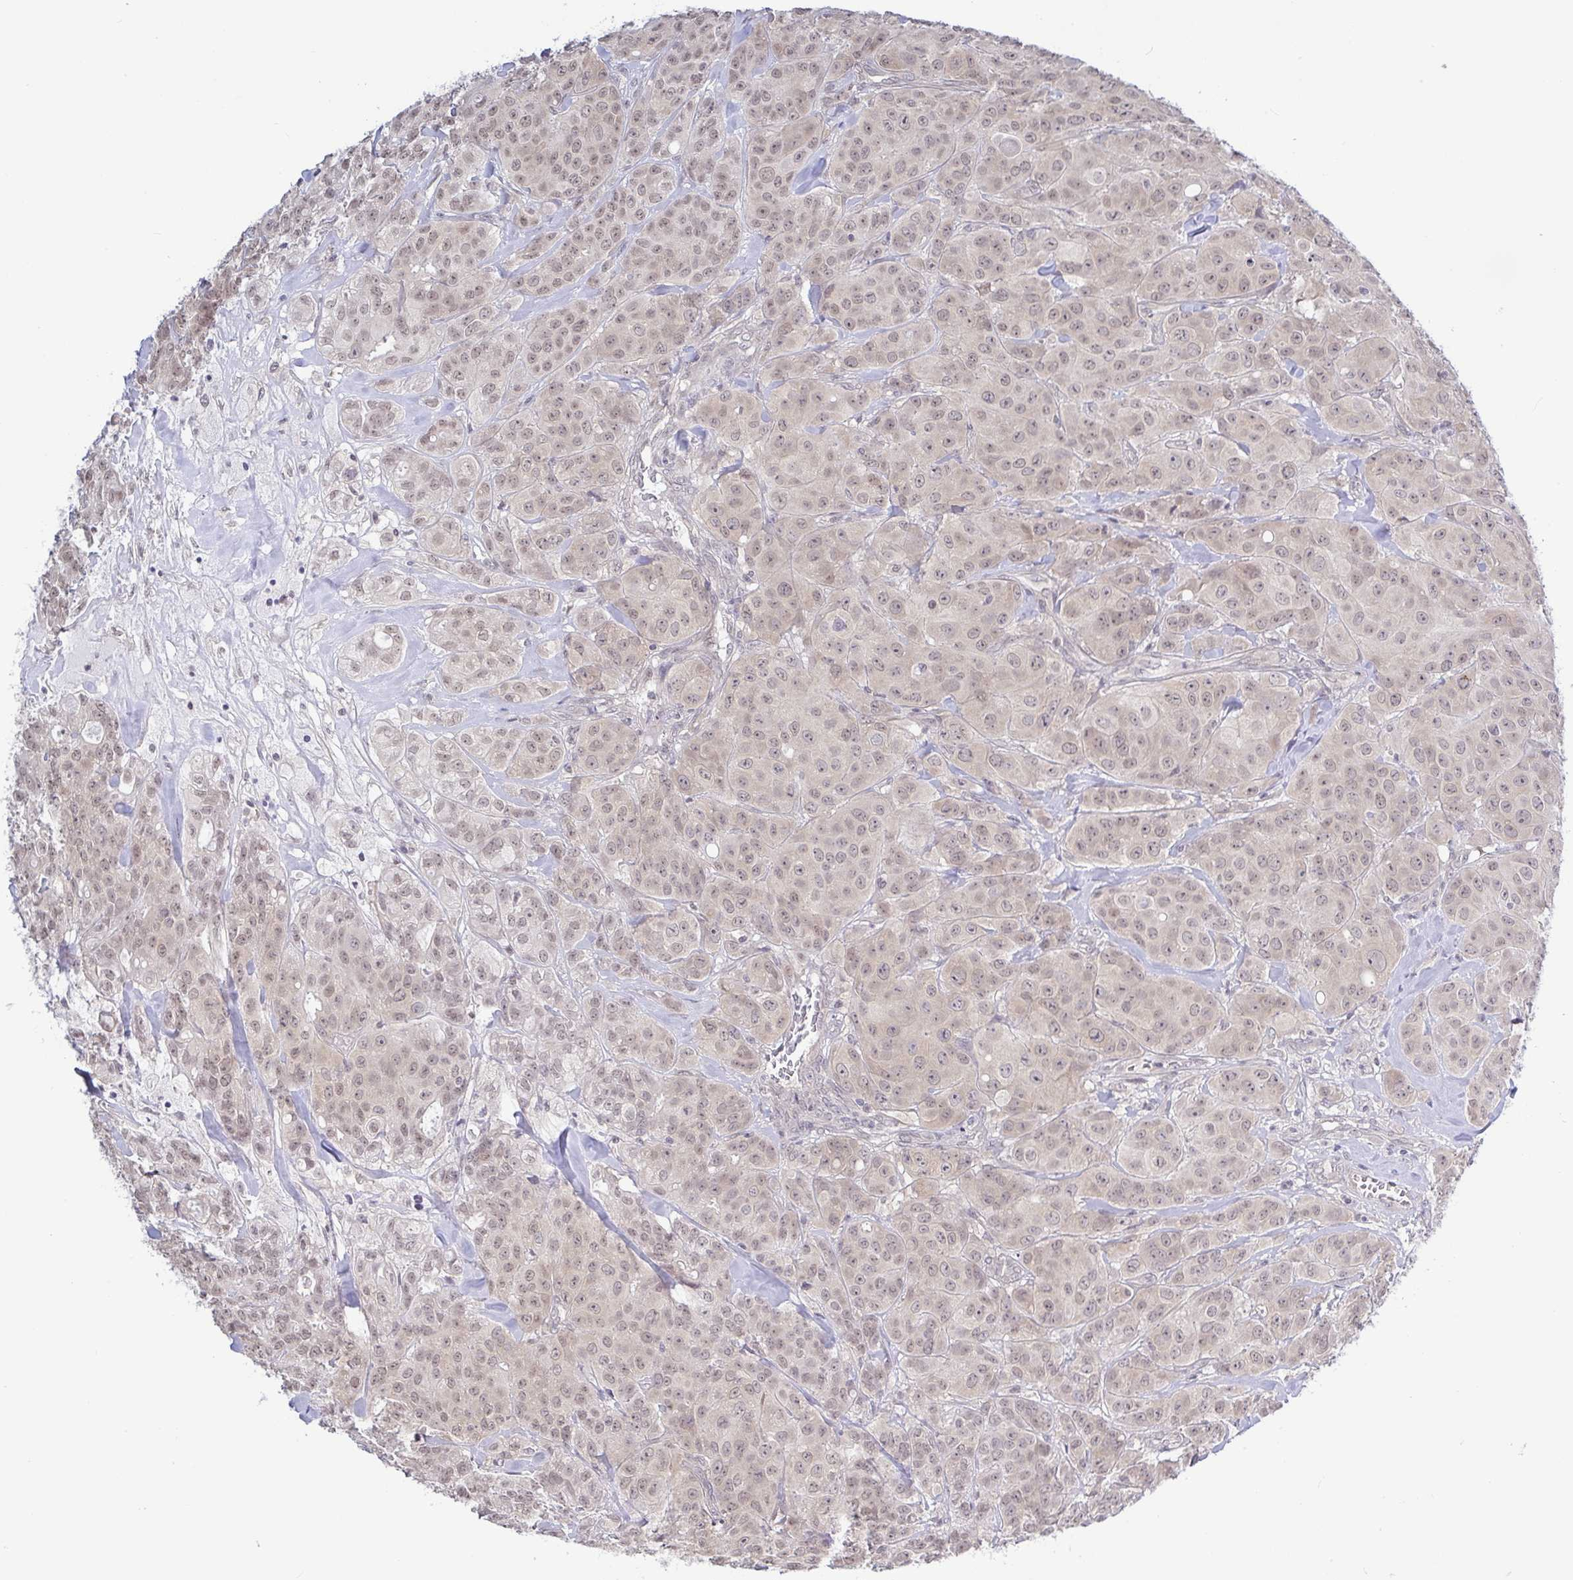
{"staining": {"intensity": "weak", "quantity": ">75%", "location": "nuclear"}, "tissue": "breast cancer", "cell_type": "Tumor cells", "image_type": "cancer", "snomed": [{"axis": "morphology", "description": "Normal tissue, NOS"}, {"axis": "morphology", "description": "Duct carcinoma"}, {"axis": "topography", "description": "Breast"}], "caption": "Tumor cells demonstrate weak nuclear expression in approximately >75% of cells in infiltrating ductal carcinoma (breast). The protein is shown in brown color, while the nuclei are stained blue.", "gene": "HYPK", "patient": {"sex": "female", "age": 43}}